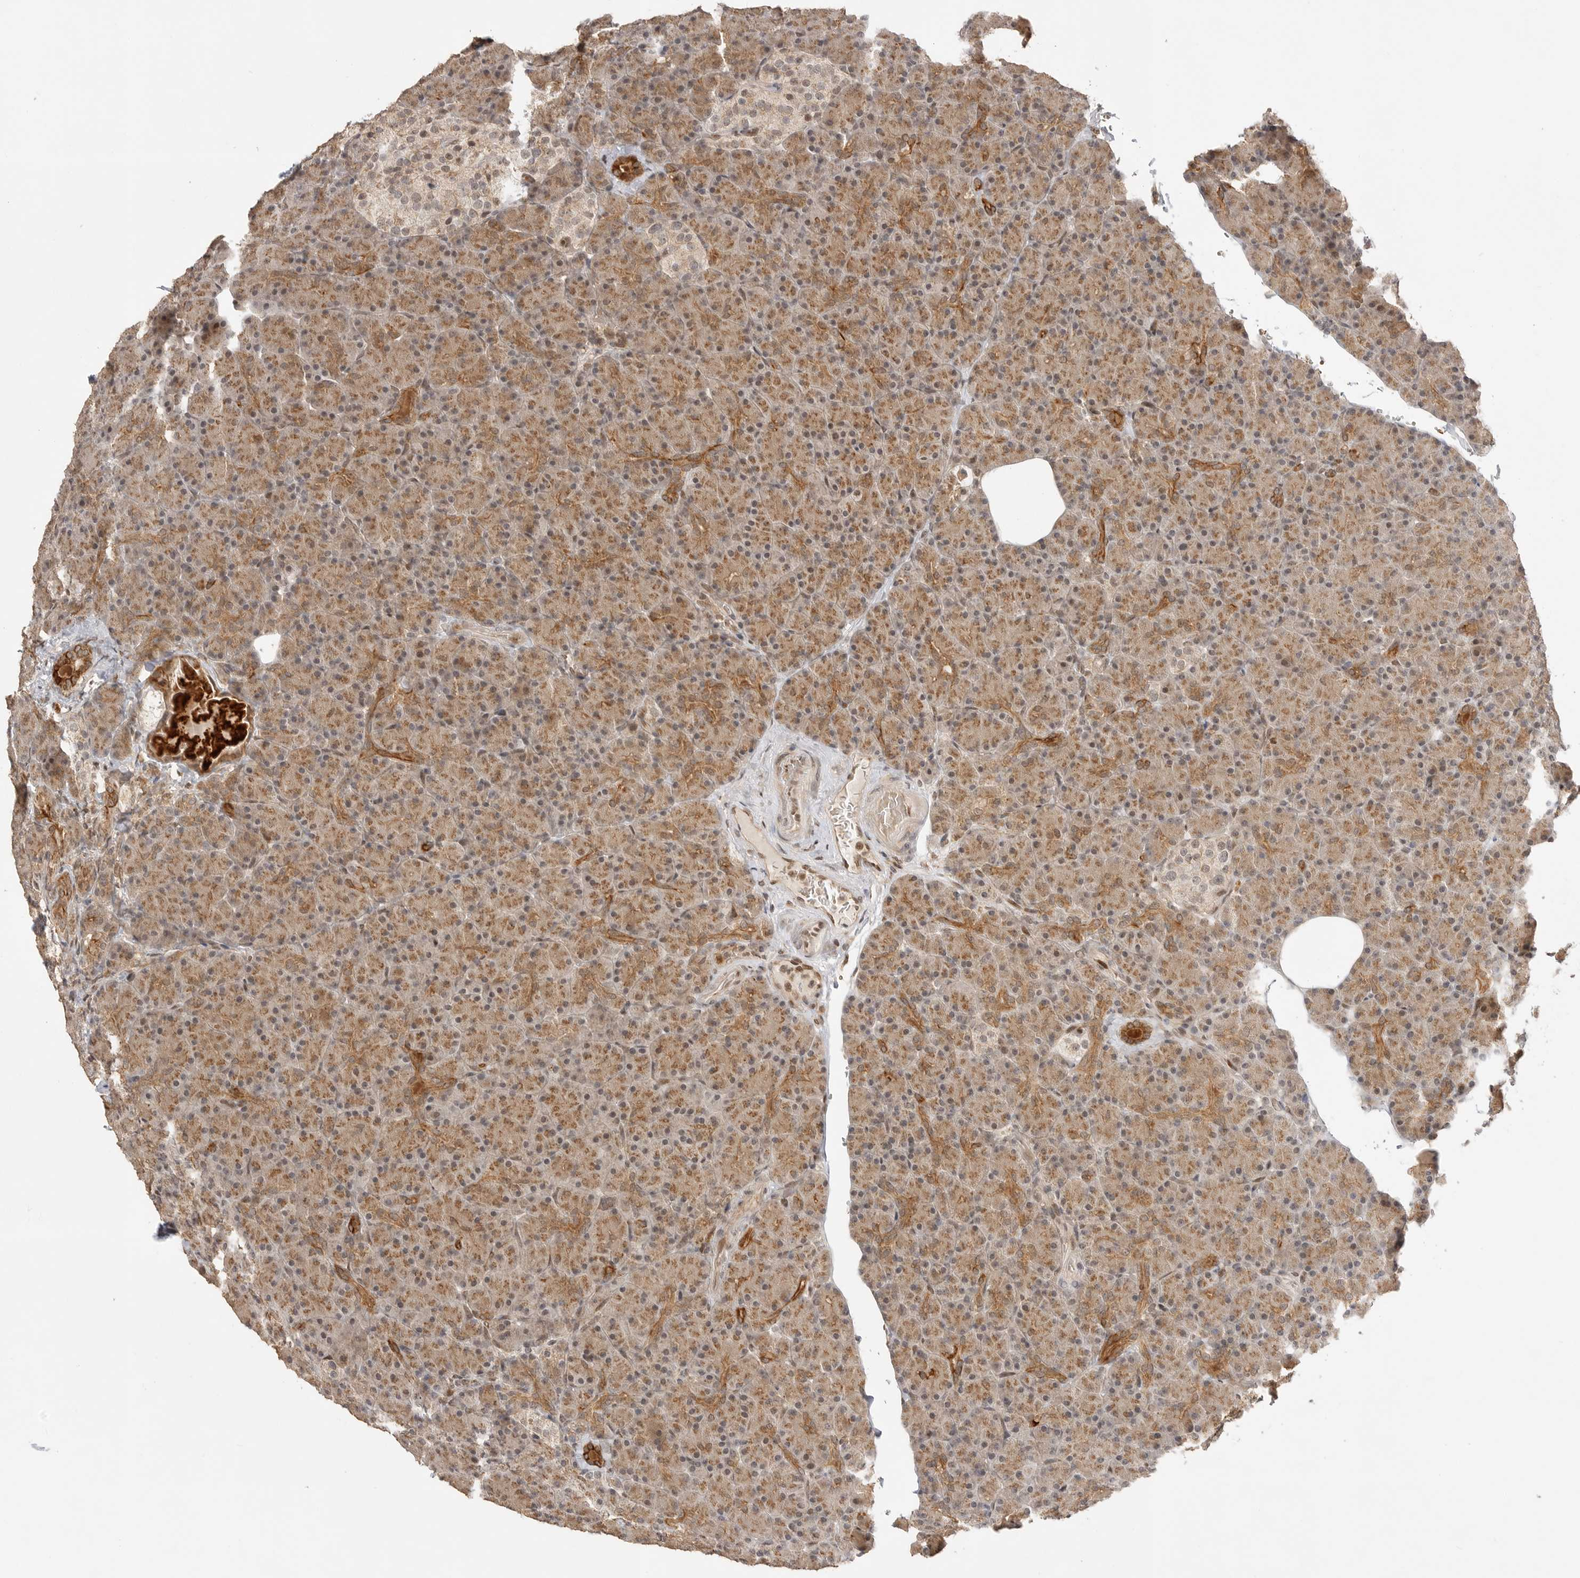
{"staining": {"intensity": "strong", "quantity": "25%-75%", "location": "cytoplasmic/membranous"}, "tissue": "pancreas", "cell_type": "Exocrine glandular cells", "image_type": "normal", "snomed": [{"axis": "morphology", "description": "Normal tissue, NOS"}, {"axis": "topography", "description": "Pancreas"}], "caption": "Protein positivity by immunohistochemistry (IHC) exhibits strong cytoplasmic/membranous positivity in about 25%-75% of exocrine glandular cells in normal pancreas.", "gene": "ALKAL1", "patient": {"sex": "female", "age": 43}}